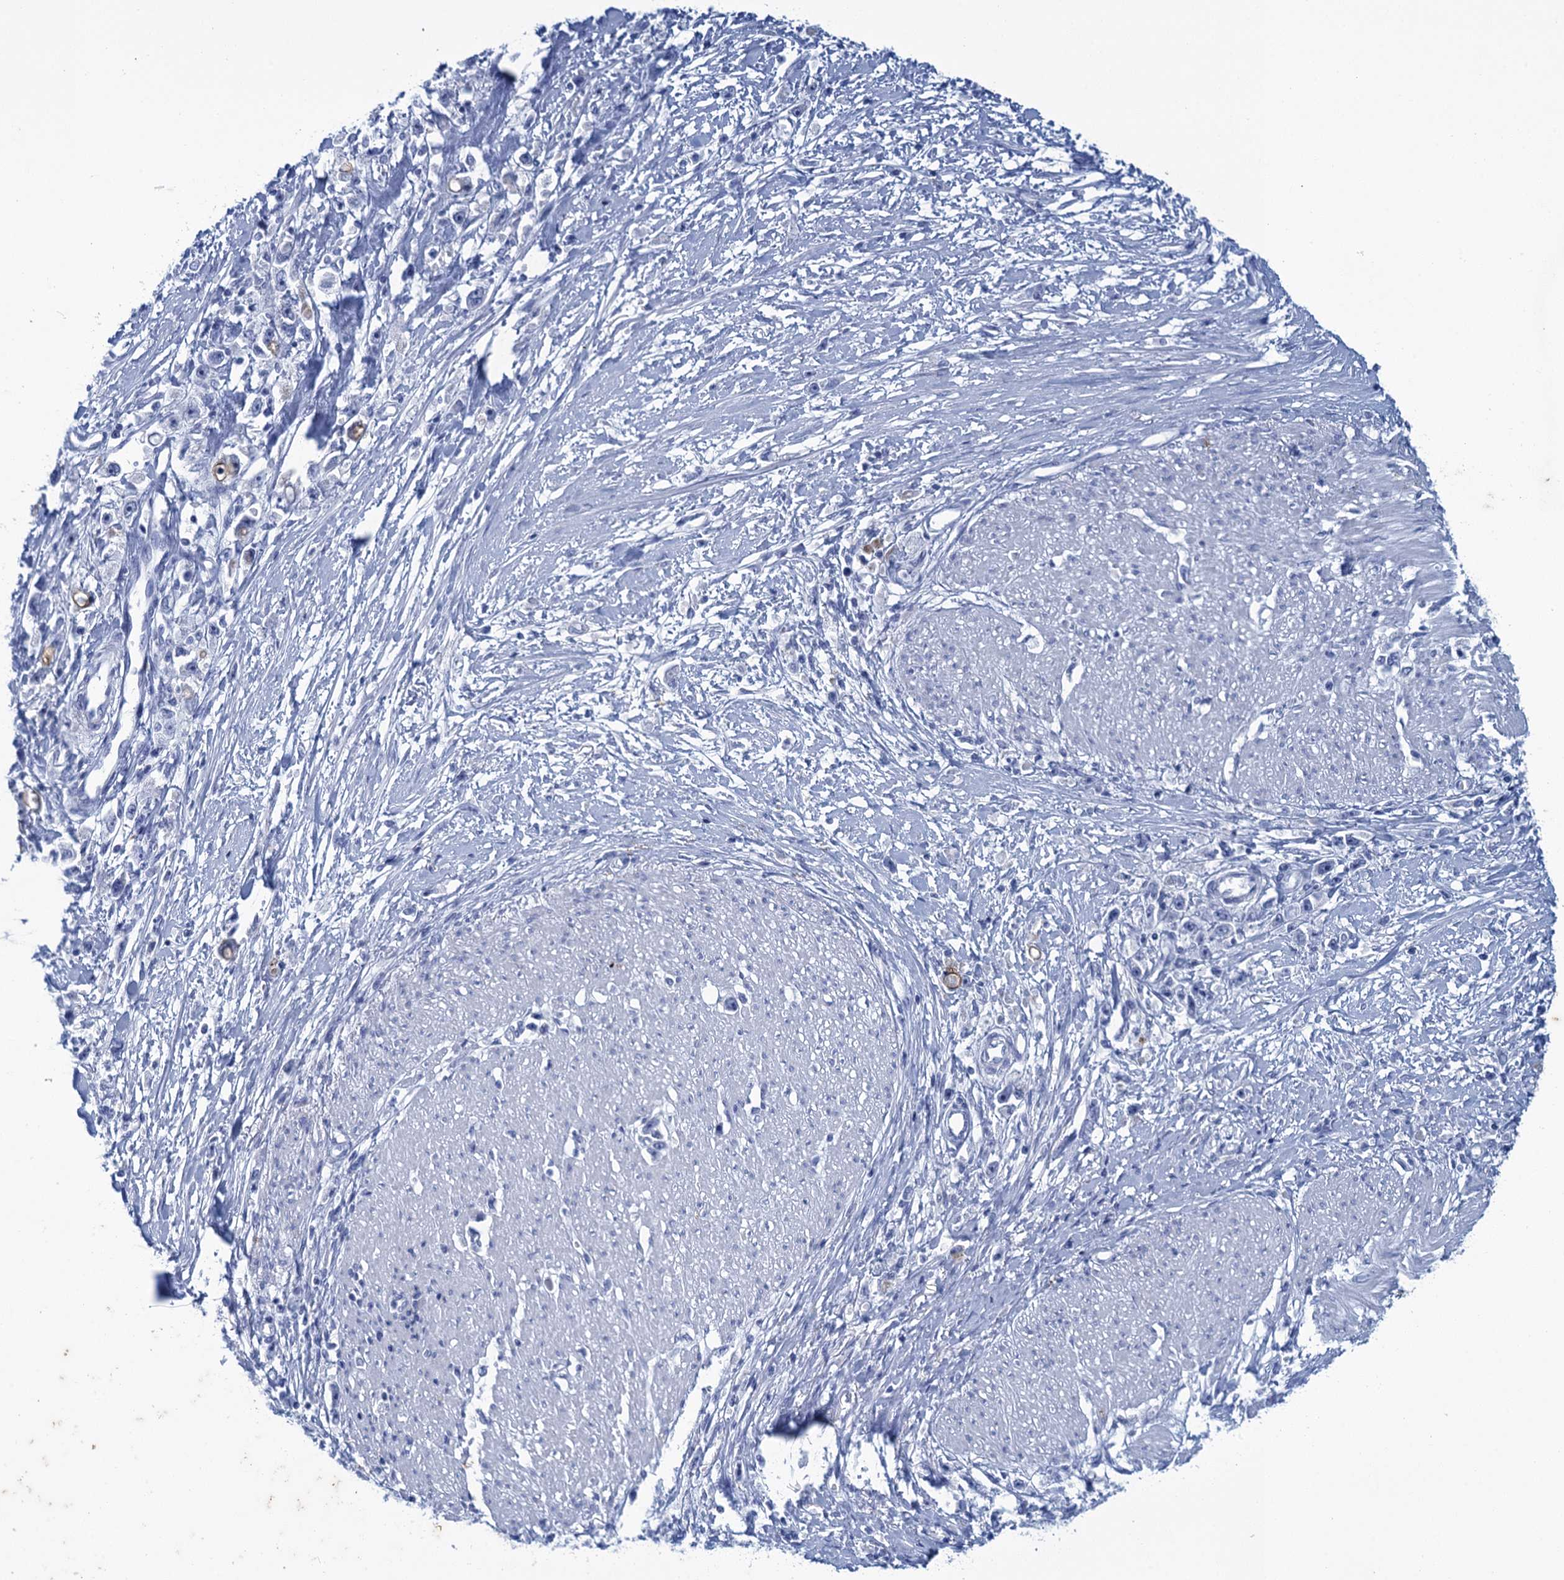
{"staining": {"intensity": "negative", "quantity": "none", "location": "none"}, "tissue": "stomach cancer", "cell_type": "Tumor cells", "image_type": "cancer", "snomed": [{"axis": "morphology", "description": "Adenocarcinoma, NOS"}, {"axis": "topography", "description": "Stomach"}], "caption": "Tumor cells show no significant staining in adenocarcinoma (stomach). (DAB (3,3'-diaminobenzidine) immunohistochemistry (IHC), high magnification).", "gene": "SCEL", "patient": {"sex": "female", "age": 59}}